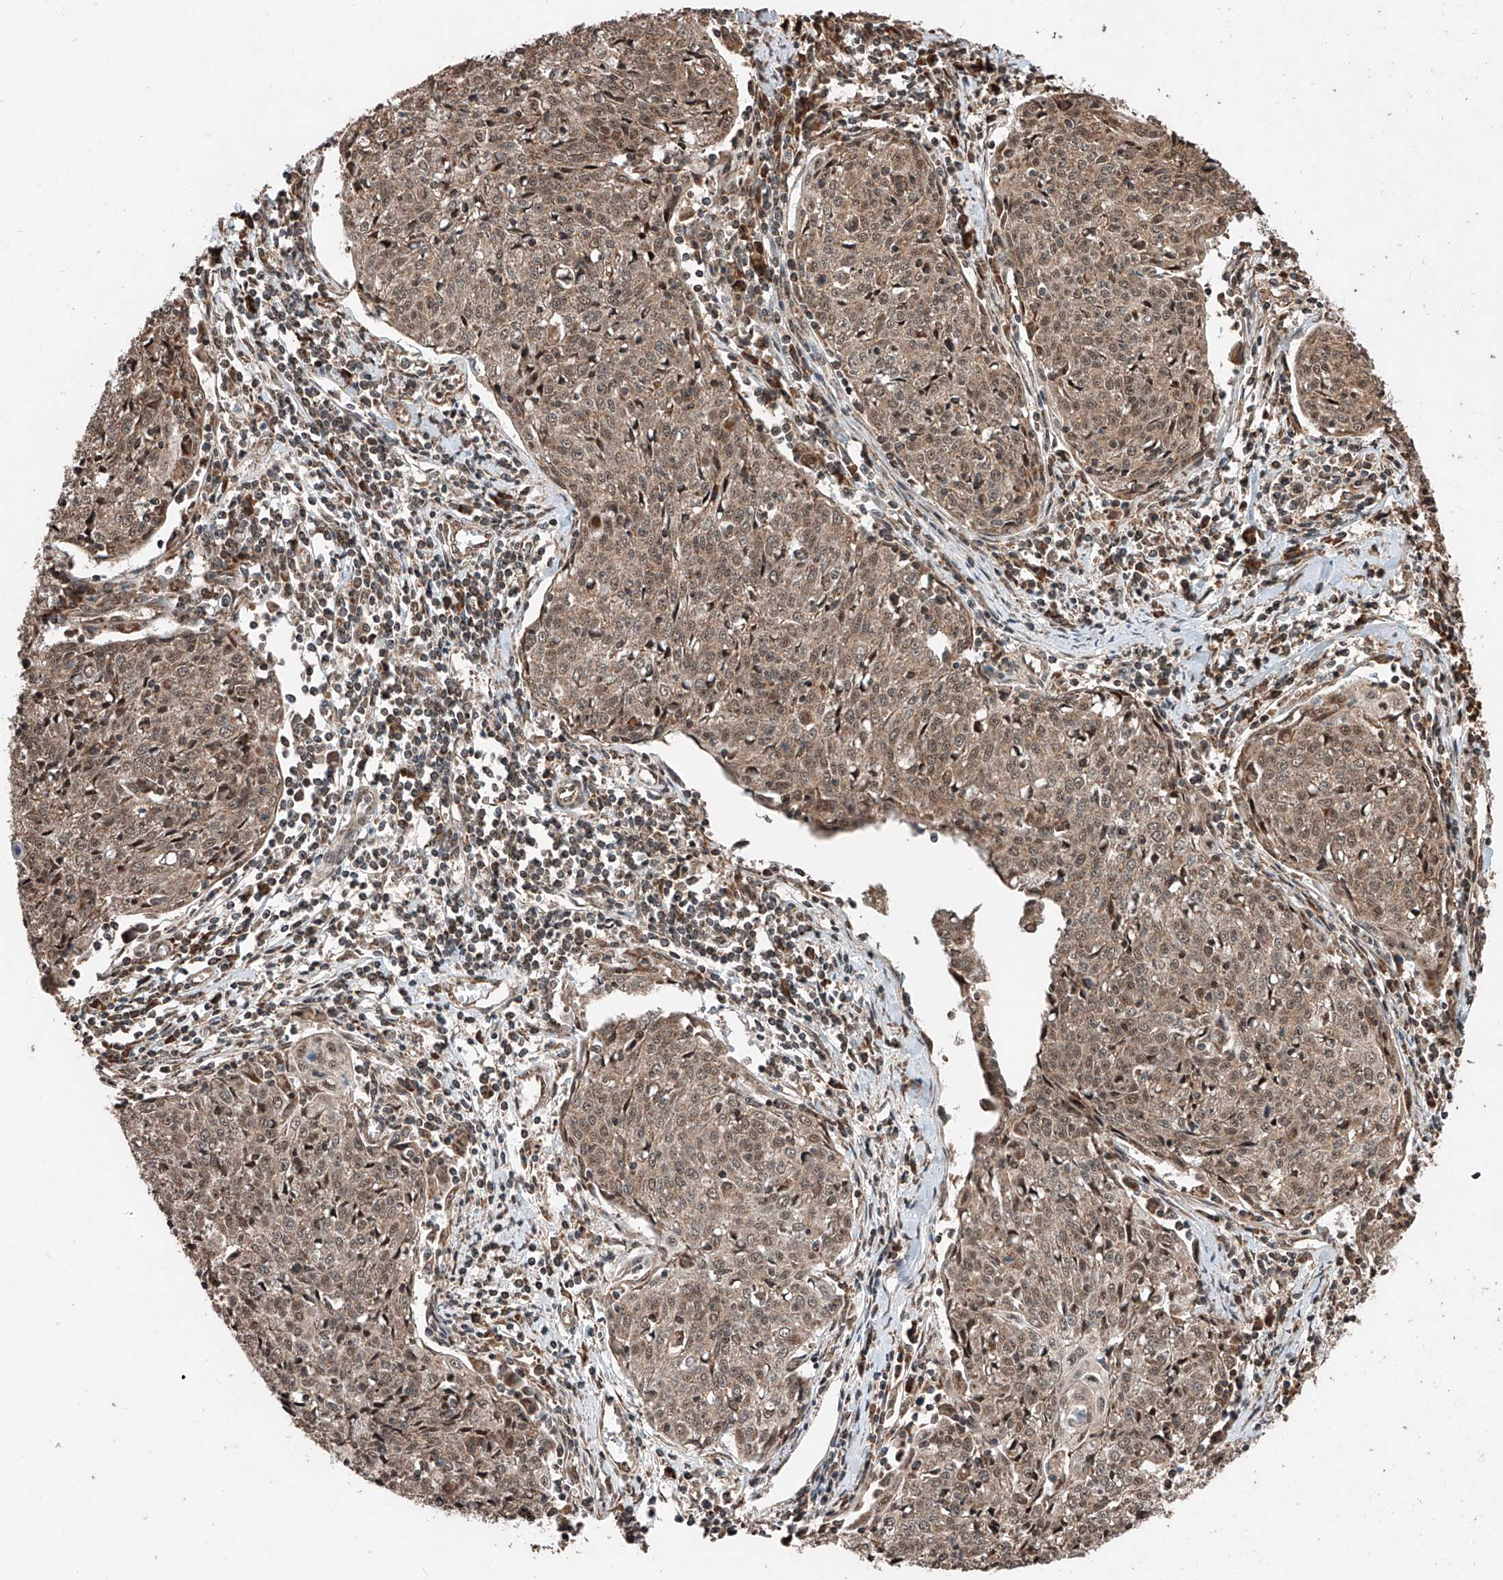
{"staining": {"intensity": "moderate", "quantity": ">75%", "location": "cytoplasmic/membranous,nuclear"}, "tissue": "cervical cancer", "cell_type": "Tumor cells", "image_type": "cancer", "snomed": [{"axis": "morphology", "description": "Squamous cell carcinoma, NOS"}, {"axis": "topography", "description": "Cervix"}], "caption": "Moderate cytoplasmic/membranous and nuclear staining is seen in approximately >75% of tumor cells in cervical cancer (squamous cell carcinoma).", "gene": "ZNF445", "patient": {"sex": "female", "age": 48}}